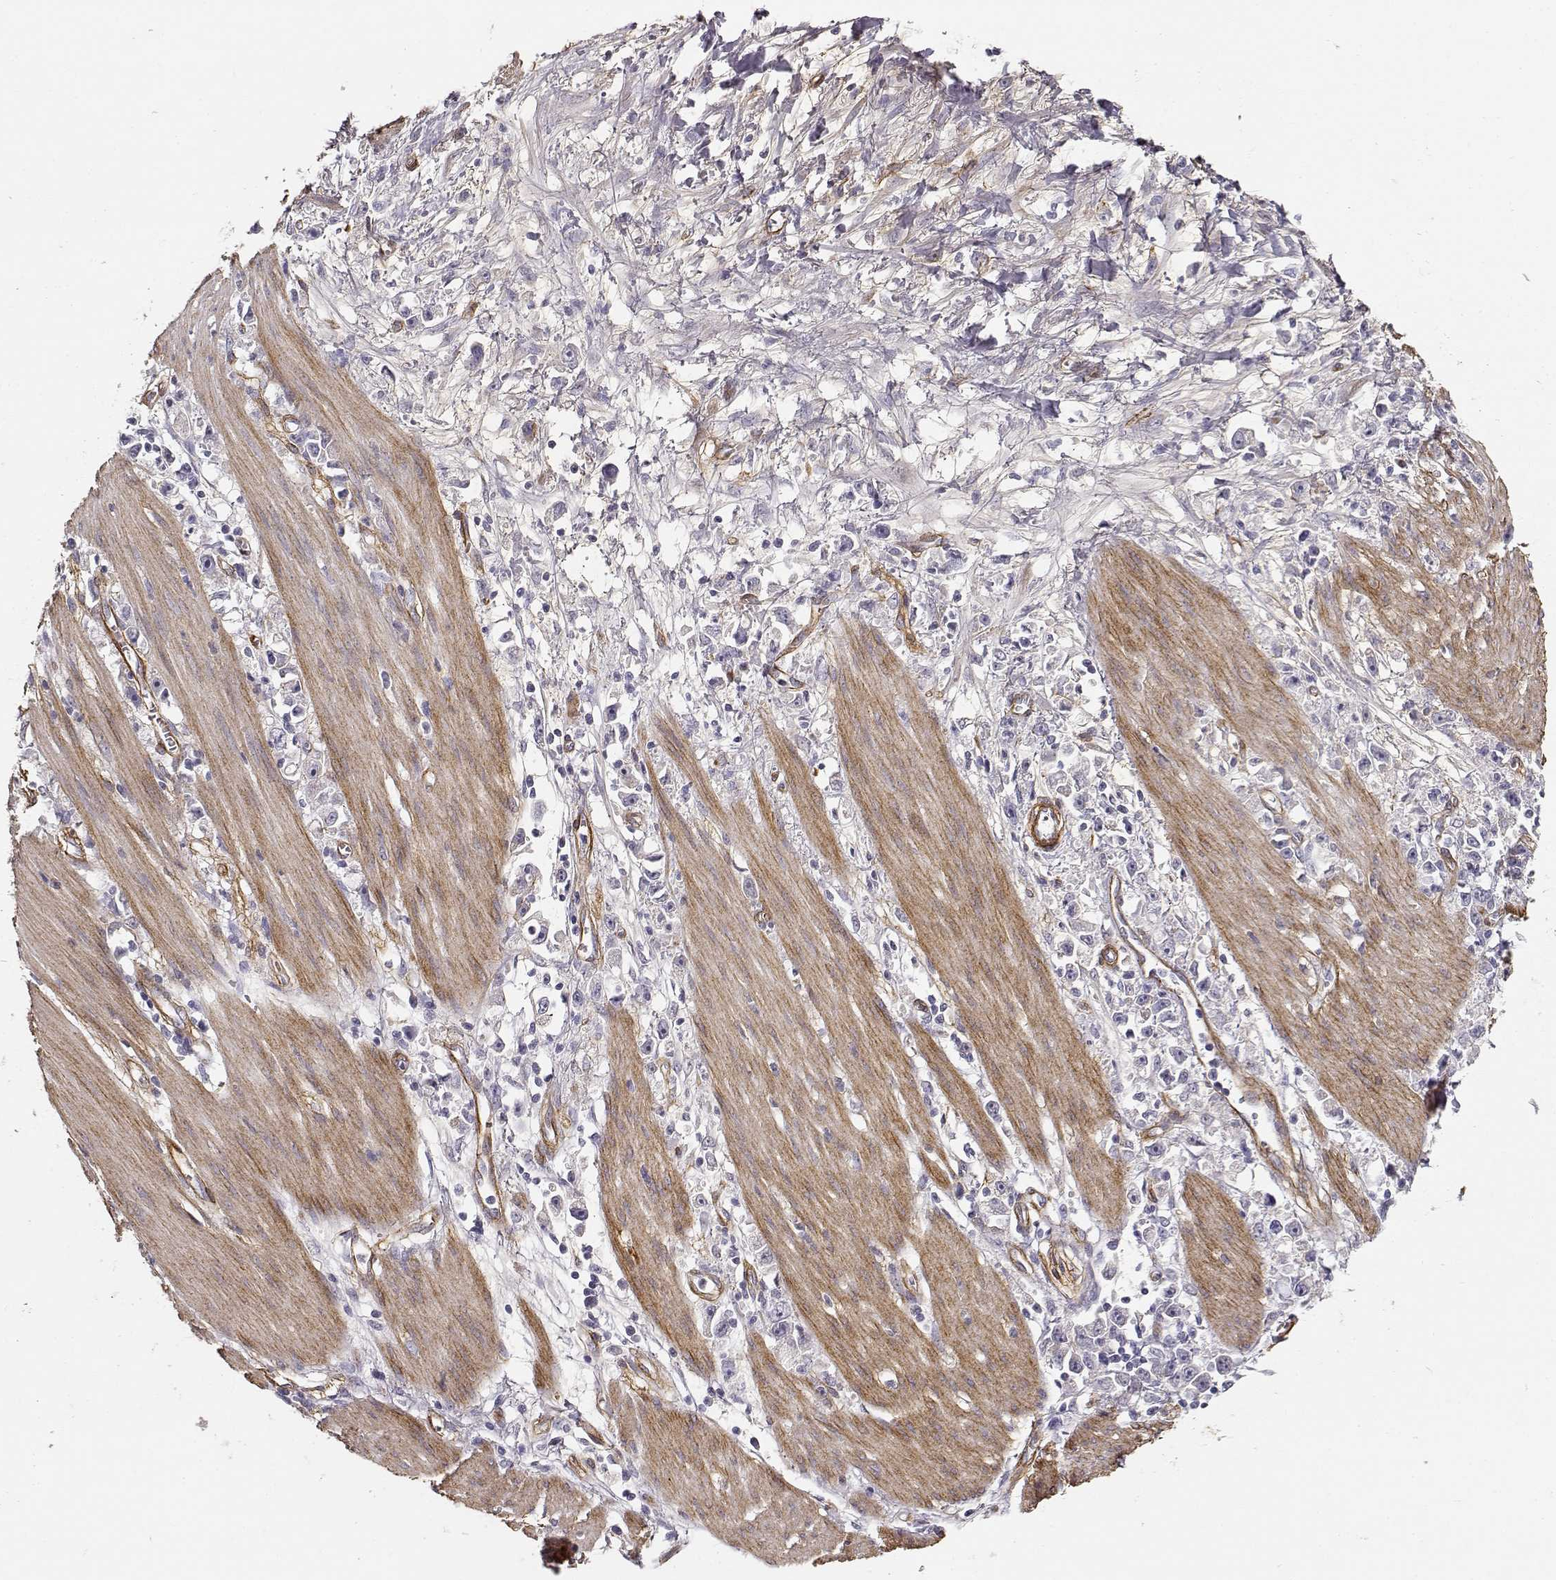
{"staining": {"intensity": "negative", "quantity": "none", "location": "none"}, "tissue": "stomach cancer", "cell_type": "Tumor cells", "image_type": "cancer", "snomed": [{"axis": "morphology", "description": "Adenocarcinoma, NOS"}, {"axis": "topography", "description": "Stomach"}], "caption": "This is an immunohistochemistry (IHC) histopathology image of stomach cancer. There is no staining in tumor cells.", "gene": "LAMC1", "patient": {"sex": "female", "age": 59}}